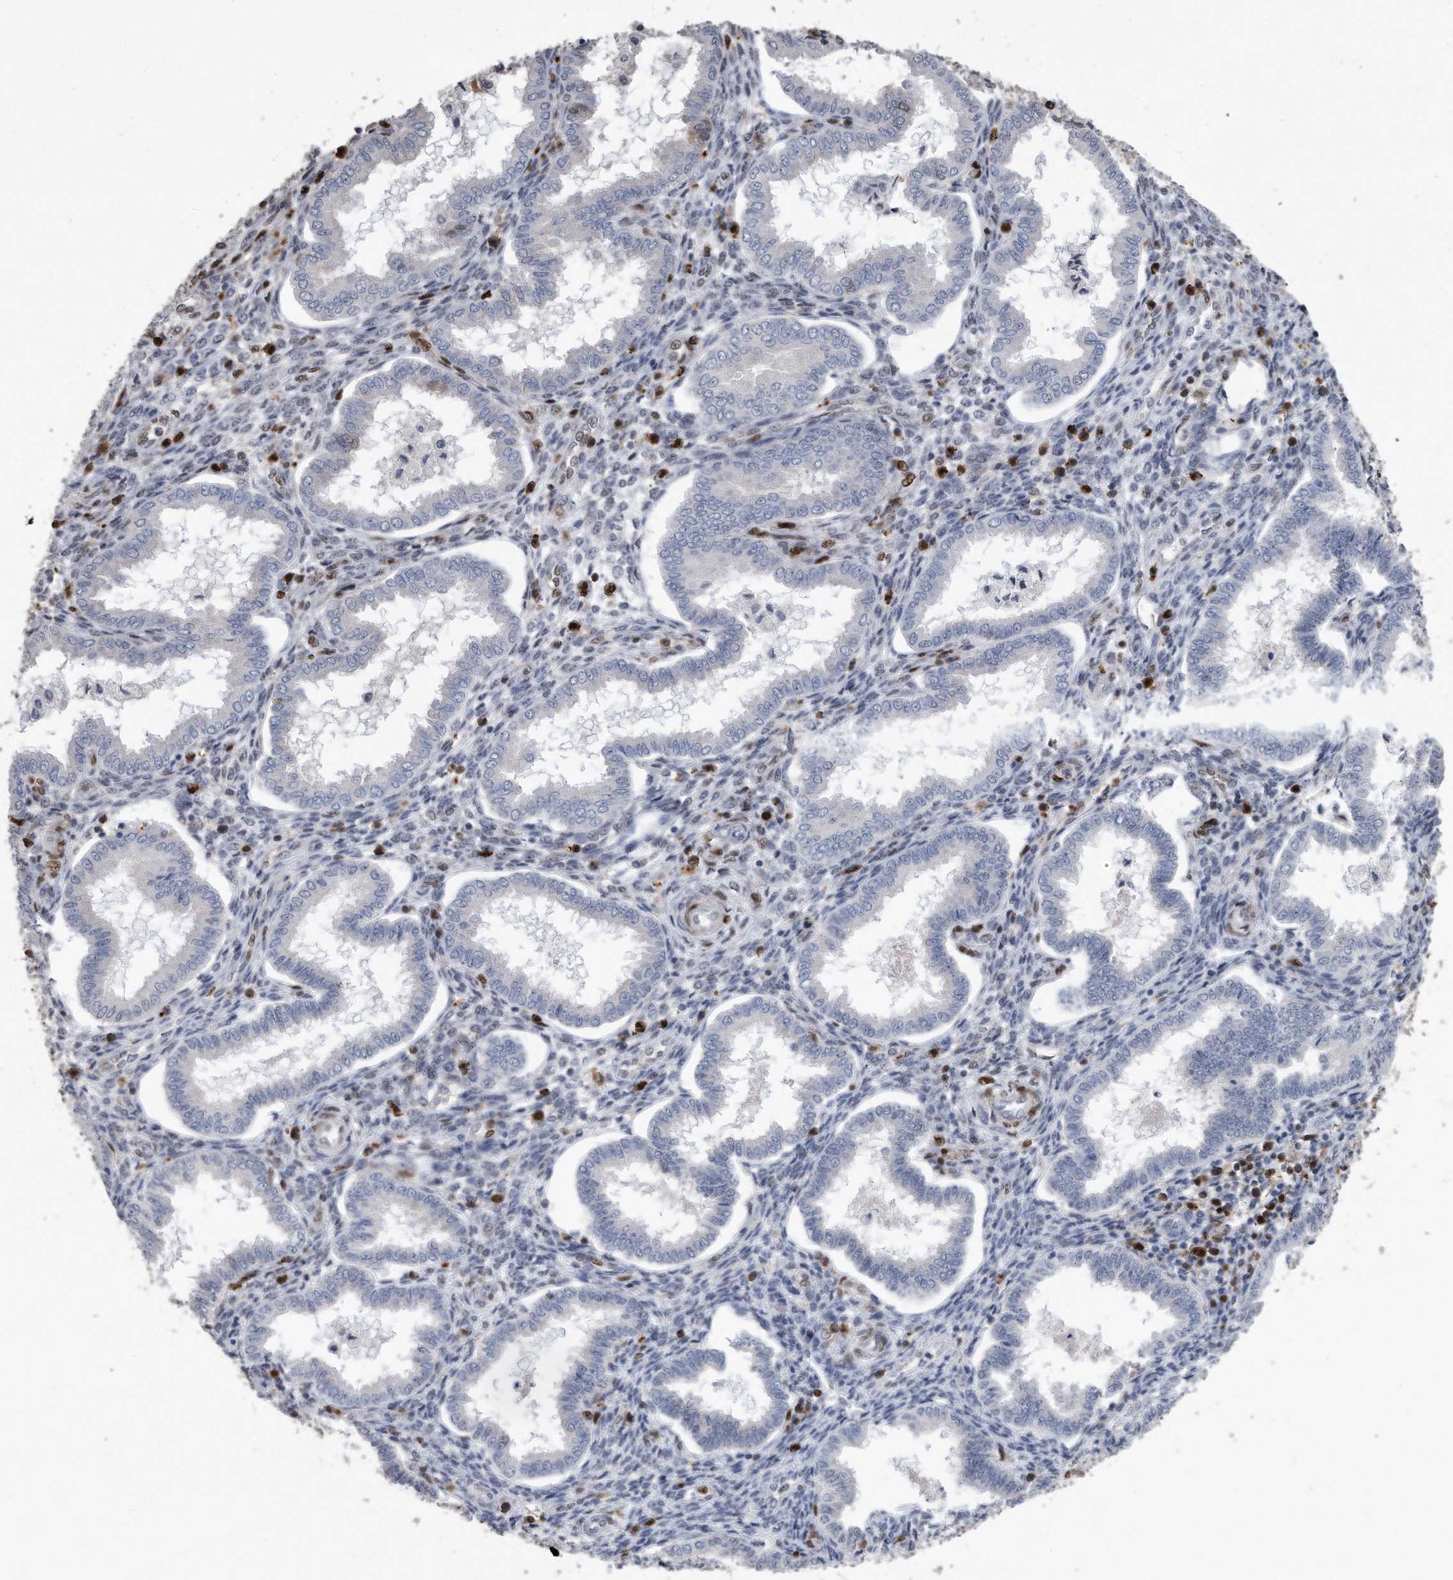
{"staining": {"intensity": "strong", "quantity": "<25%", "location": "nuclear"}, "tissue": "endometrium", "cell_type": "Cells in endometrial stroma", "image_type": "normal", "snomed": [{"axis": "morphology", "description": "Normal tissue, NOS"}, {"axis": "topography", "description": "Endometrium"}], "caption": "Protein staining by immunohistochemistry (IHC) reveals strong nuclear staining in about <25% of cells in endometrial stroma in normal endometrium.", "gene": "PCNA", "patient": {"sex": "female", "age": 24}}